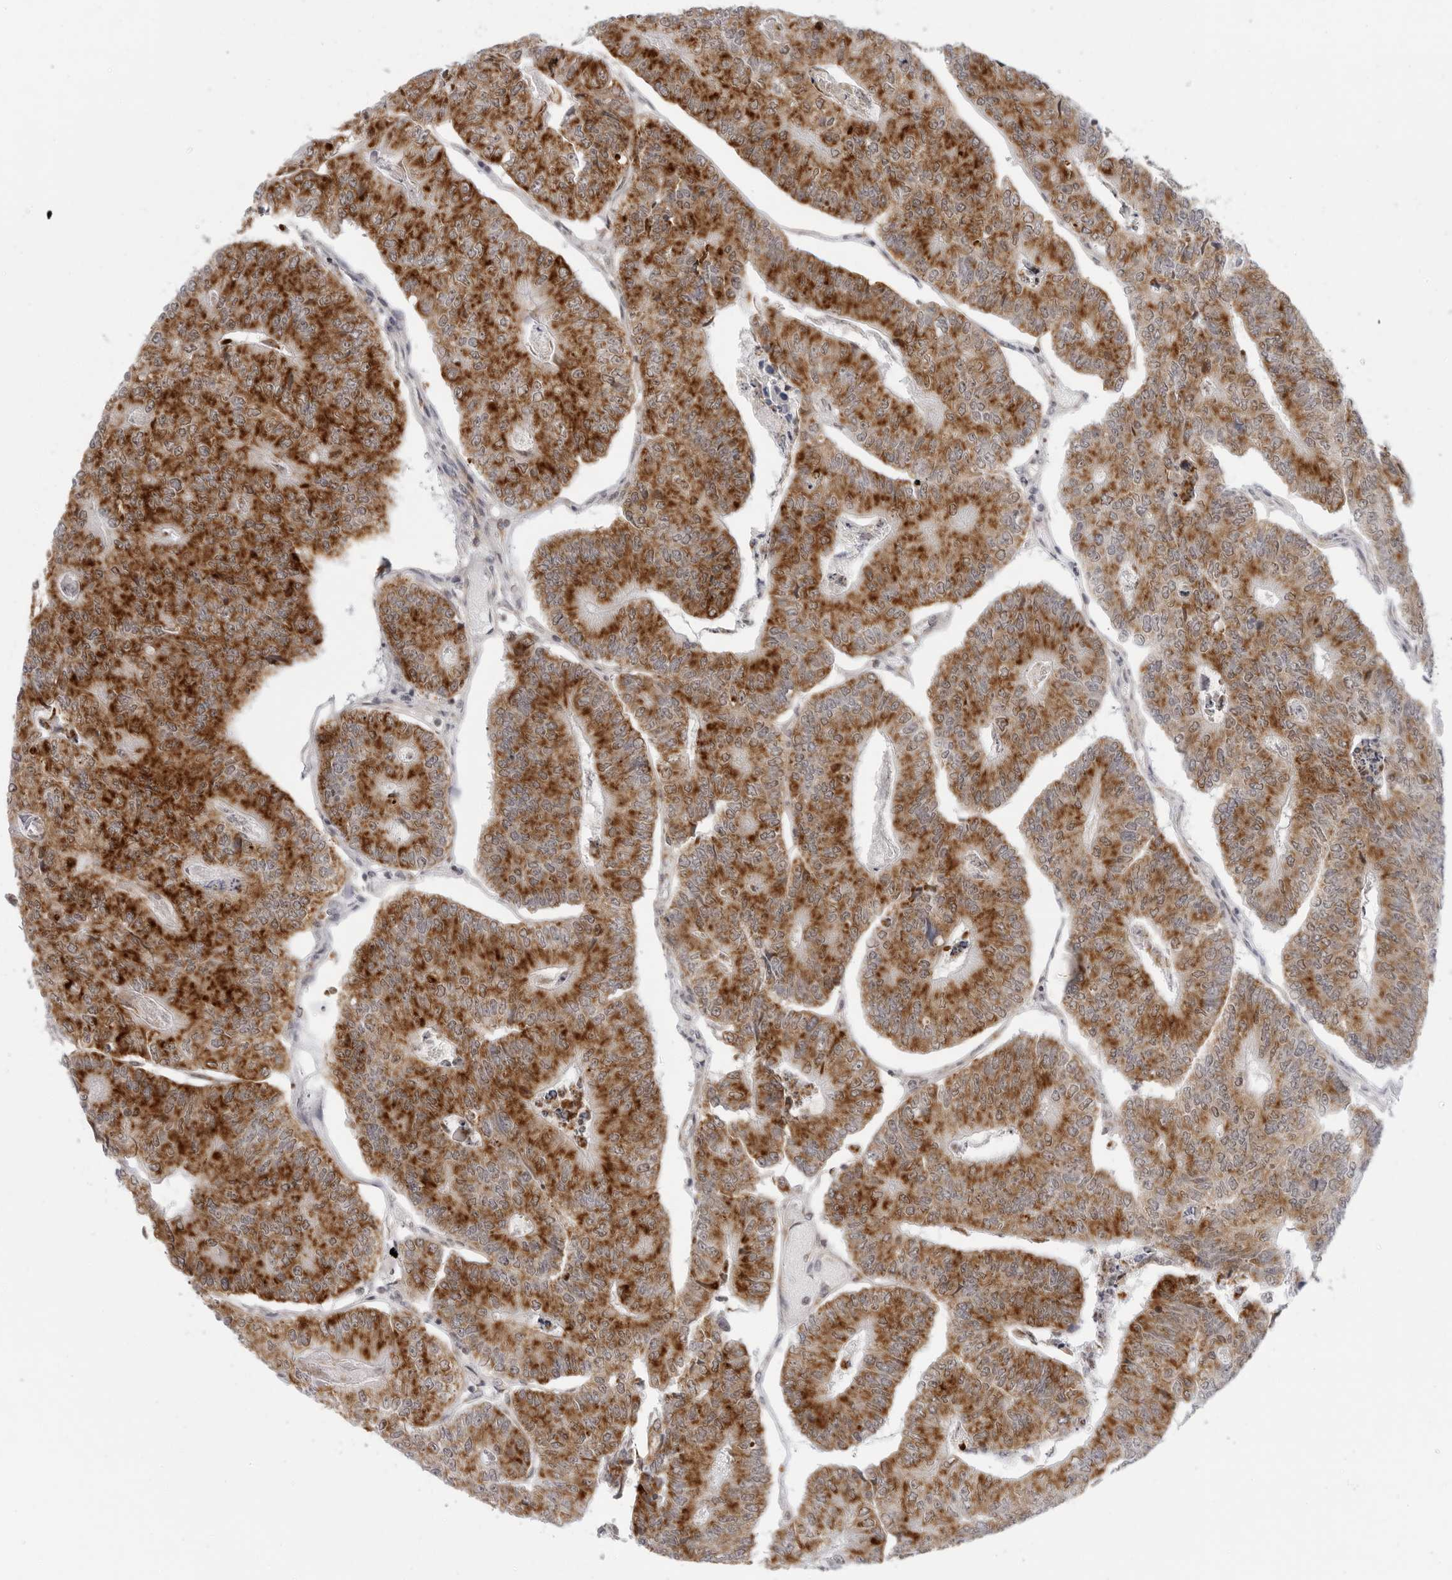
{"staining": {"intensity": "strong", "quantity": ">75%", "location": "cytoplasmic/membranous"}, "tissue": "colorectal cancer", "cell_type": "Tumor cells", "image_type": "cancer", "snomed": [{"axis": "morphology", "description": "Adenocarcinoma, NOS"}, {"axis": "topography", "description": "Colon"}], "caption": "Colorectal cancer stained with immunohistochemistry exhibits strong cytoplasmic/membranous expression in about >75% of tumor cells.", "gene": "CIART", "patient": {"sex": "female", "age": 67}}